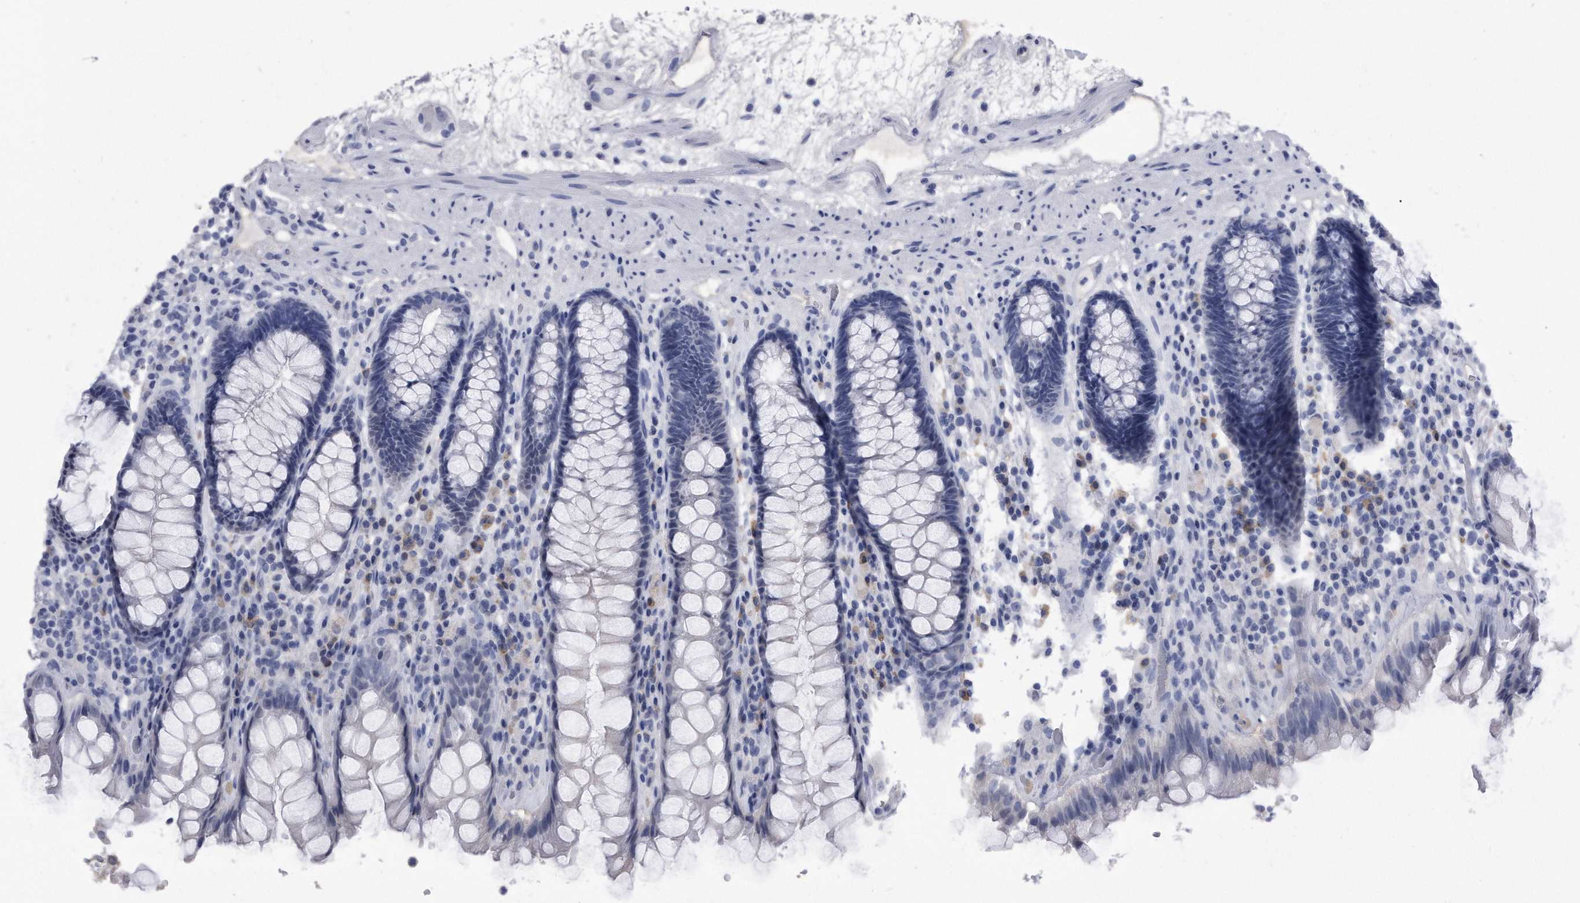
{"staining": {"intensity": "negative", "quantity": "none", "location": "none"}, "tissue": "rectum", "cell_type": "Glandular cells", "image_type": "normal", "snomed": [{"axis": "morphology", "description": "Normal tissue, NOS"}, {"axis": "topography", "description": "Rectum"}], "caption": "Glandular cells show no significant protein expression in benign rectum. (DAB immunohistochemistry (IHC) with hematoxylin counter stain).", "gene": "KCTD8", "patient": {"sex": "male", "age": 64}}